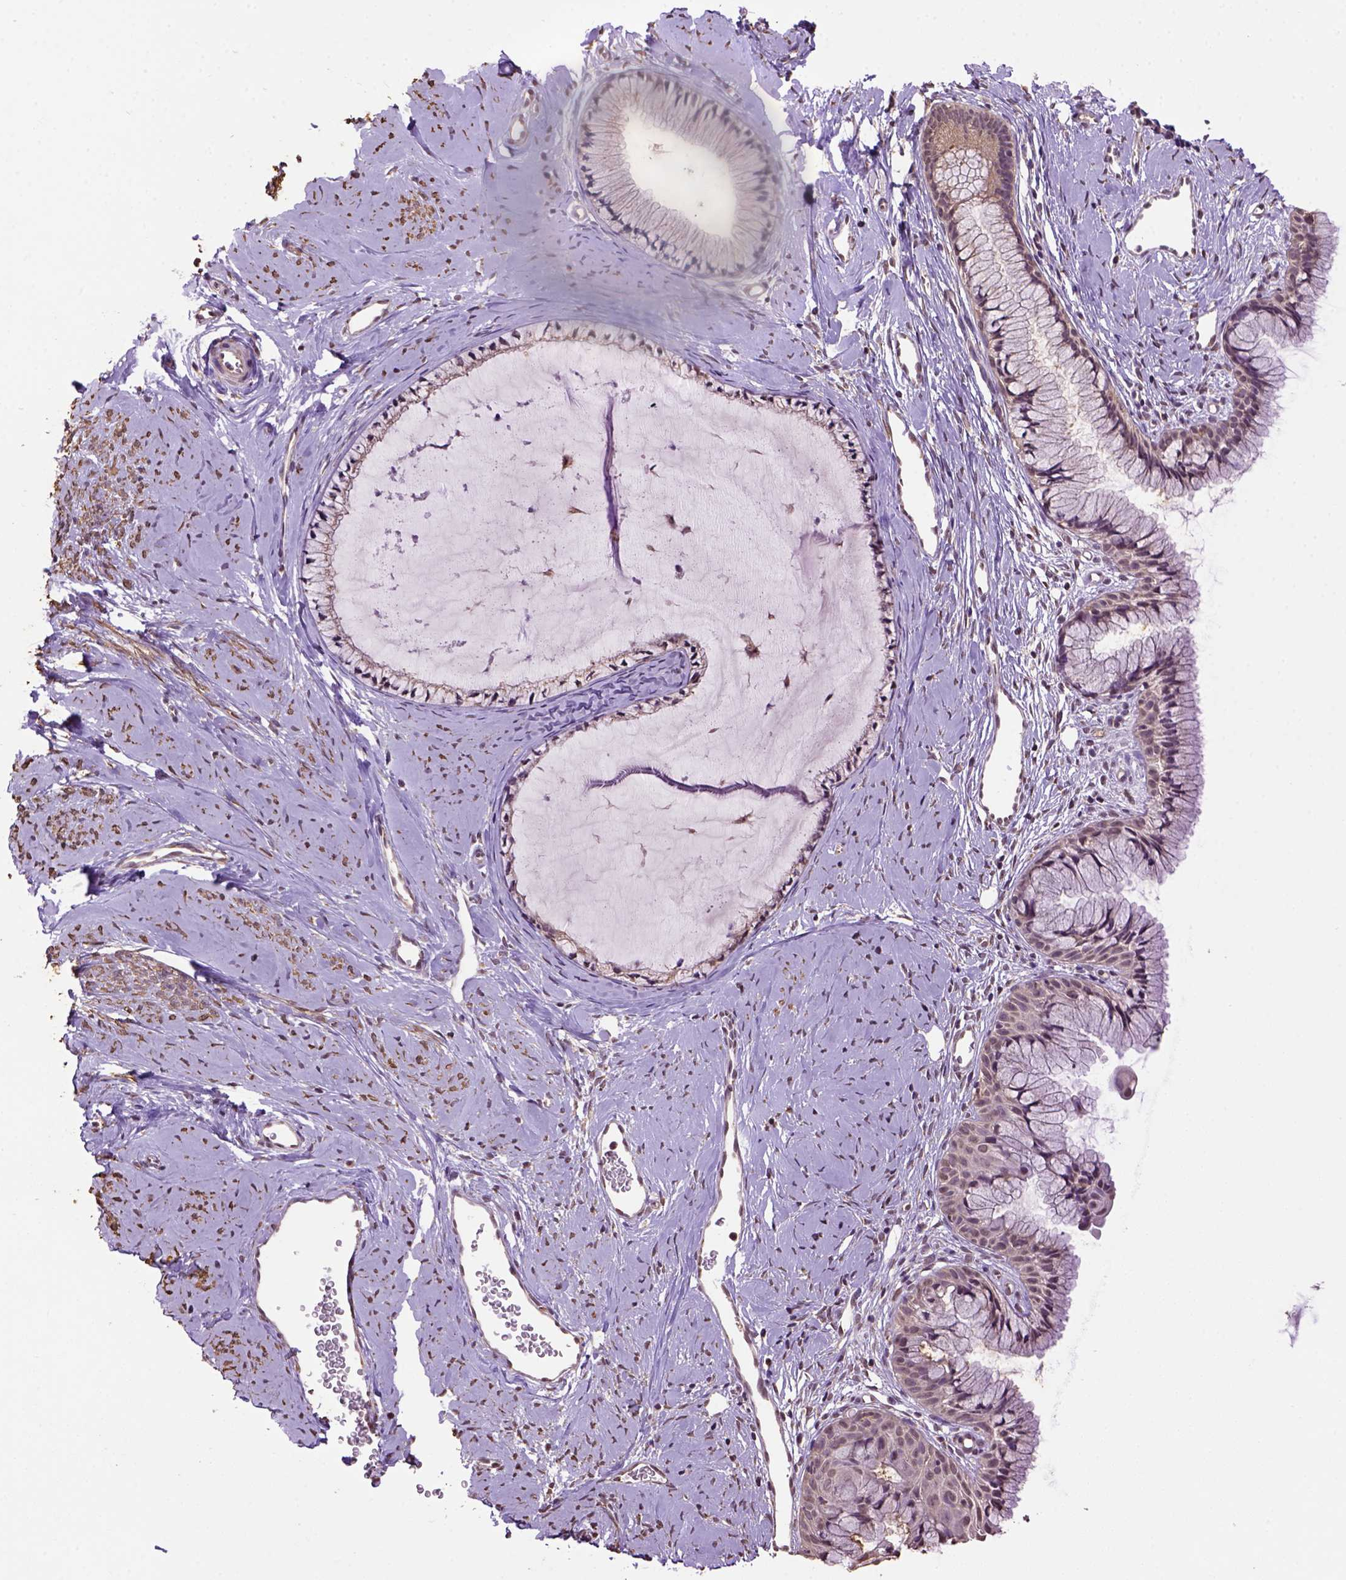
{"staining": {"intensity": "weak", "quantity": "25%-75%", "location": "cytoplasmic/membranous"}, "tissue": "cervix", "cell_type": "Glandular cells", "image_type": "normal", "snomed": [{"axis": "morphology", "description": "Normal tissue, NOS"}, {"axis": "topography", "description": "Cervix"}], "caption": "Protein staining reveals weak cytoplasmic/membranous staining in approximately 25%-75% of glandular cells in normal cervix.", "gene": "WDR17", "patient": {"sex": "female", "age": 40}}